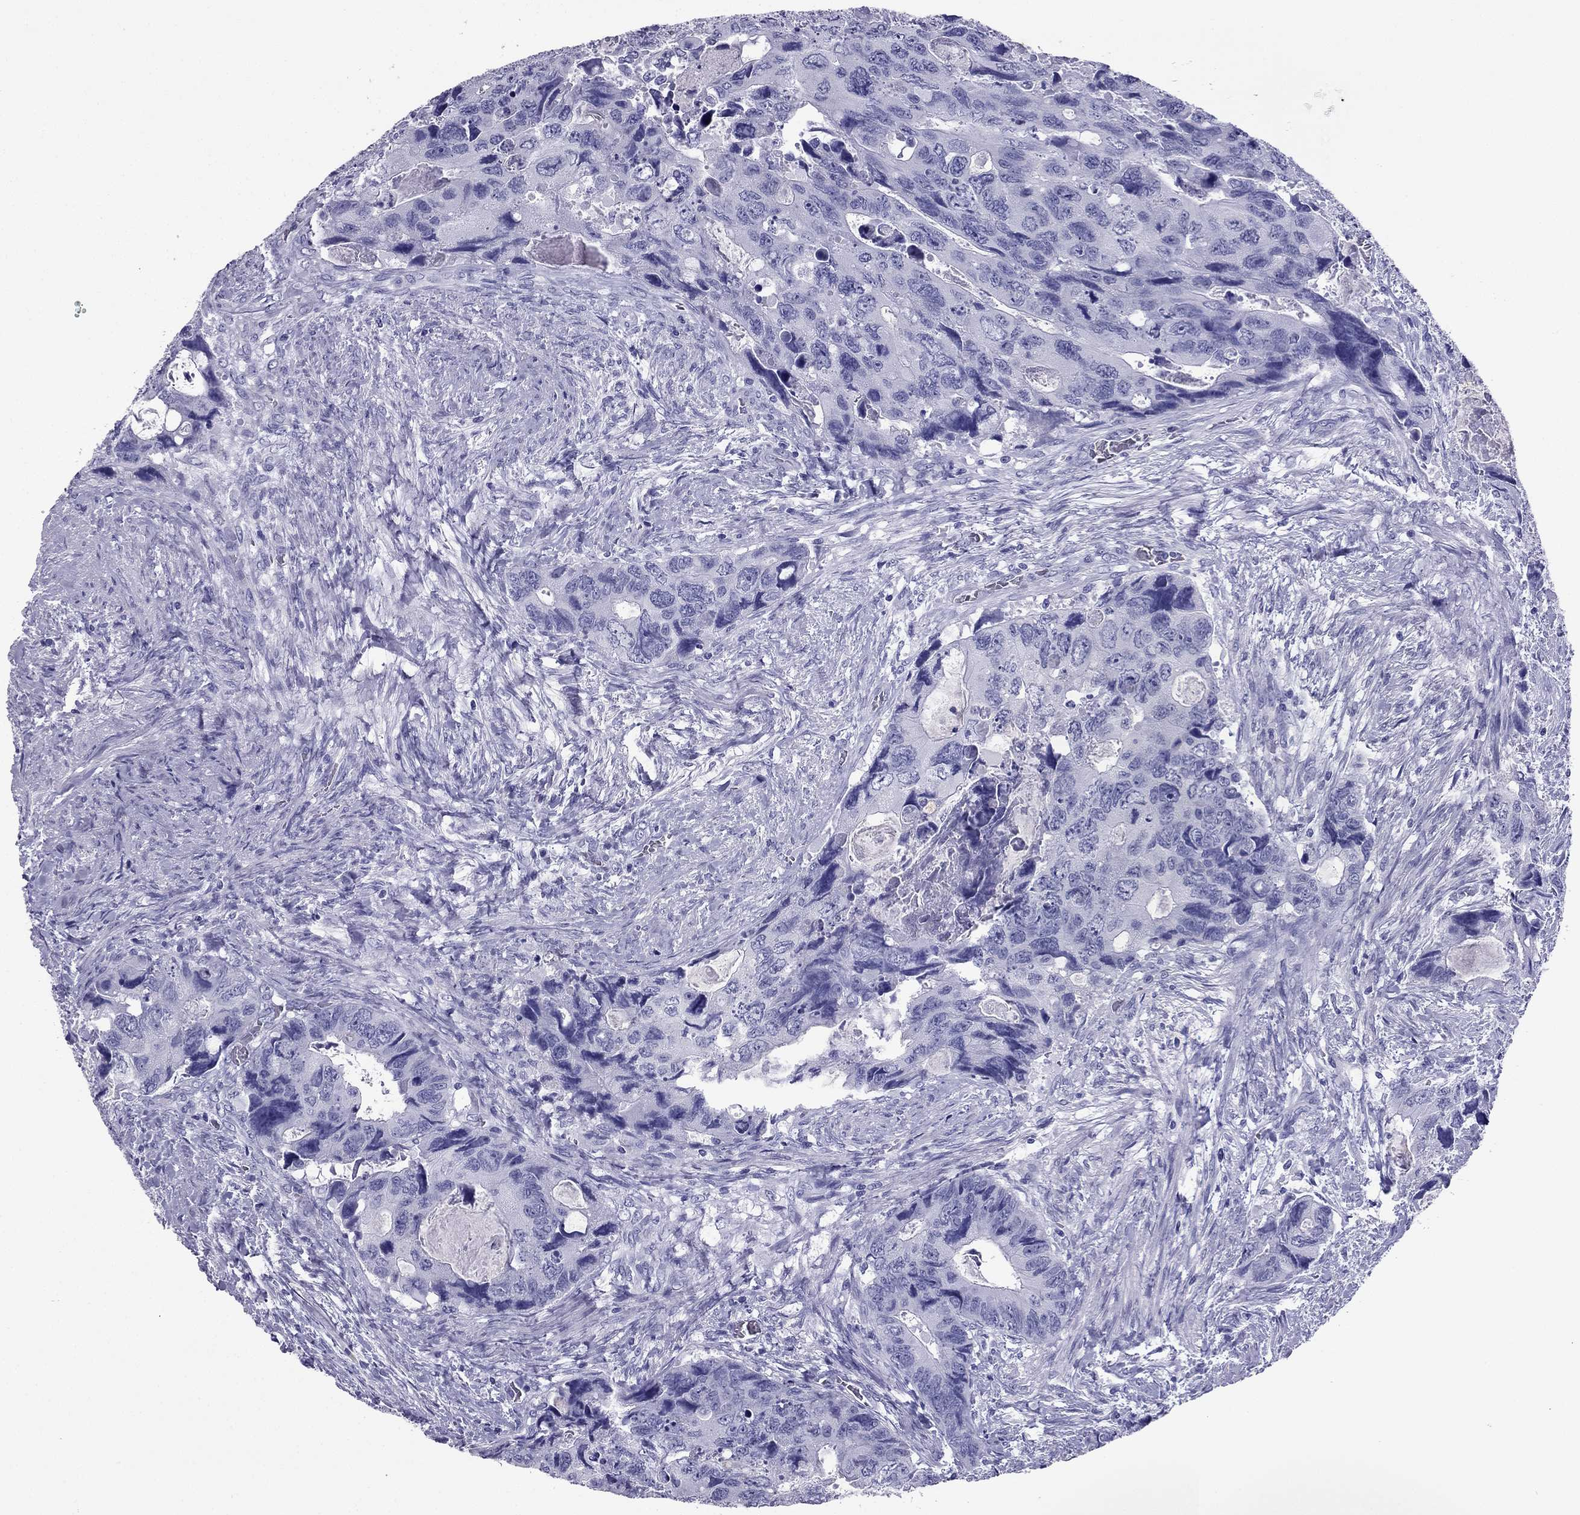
{"staining": {"intensity": "negative", "quantity": "none", "location": "none"}, "tissue": "colorectal cancer", "cell_type": "Tumor cells", "image_type": "cancer", "snomed": [{"axis": "morphology", "description": "Adenocarcinoma, NOS"}, {"axis": "topography", "description": "Rectum"}], "caption": "A high-resolution image shows immunohistochemistry (IHC) staining of colorectal cancer, which displays no significant expression in tumor cells.", "gene": "PDE6A", "patient": {"sex": "male", "age": 62}}